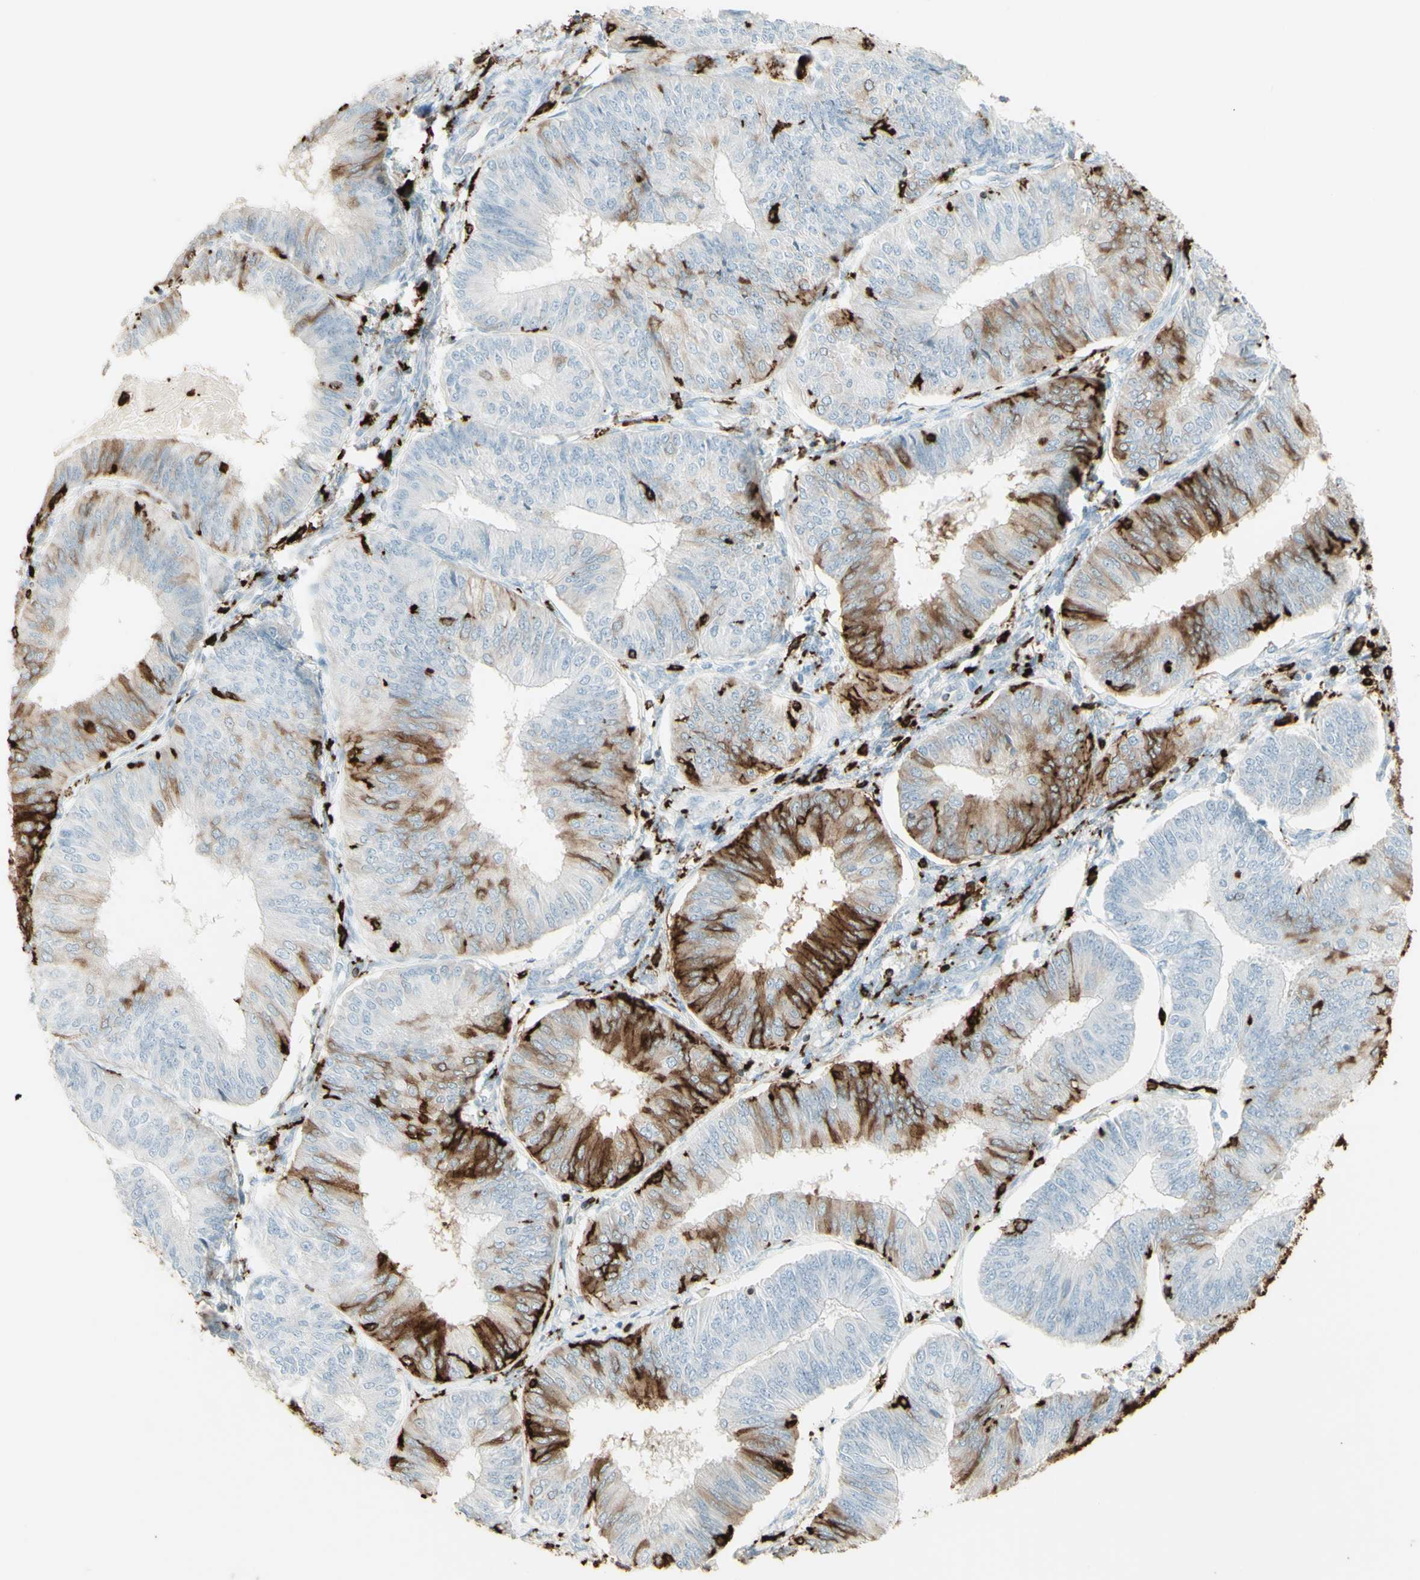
{"staining": {"intensity": "moderate", "quantity": "25%-75%", "location": "cytoplasmic/membranous"}, "tissue": "endometrial cancer", "cell_type": "Tumor cells", "image_type": "cancer", "snomed": [{"axis": "morphology", "description": "Adenocarcinoma, NOS"}, {"axis": "topography", "description": "Endometrium"}], "caption": "Tumor cells demonstrate moderate cytoplasmic/membranous positivity in approximately 25%-75% of cells in endometrial cancer (adenocarcinoma).", "gene": "HLA-DPB1", "patient": {"sex": "female", "age": 58}}